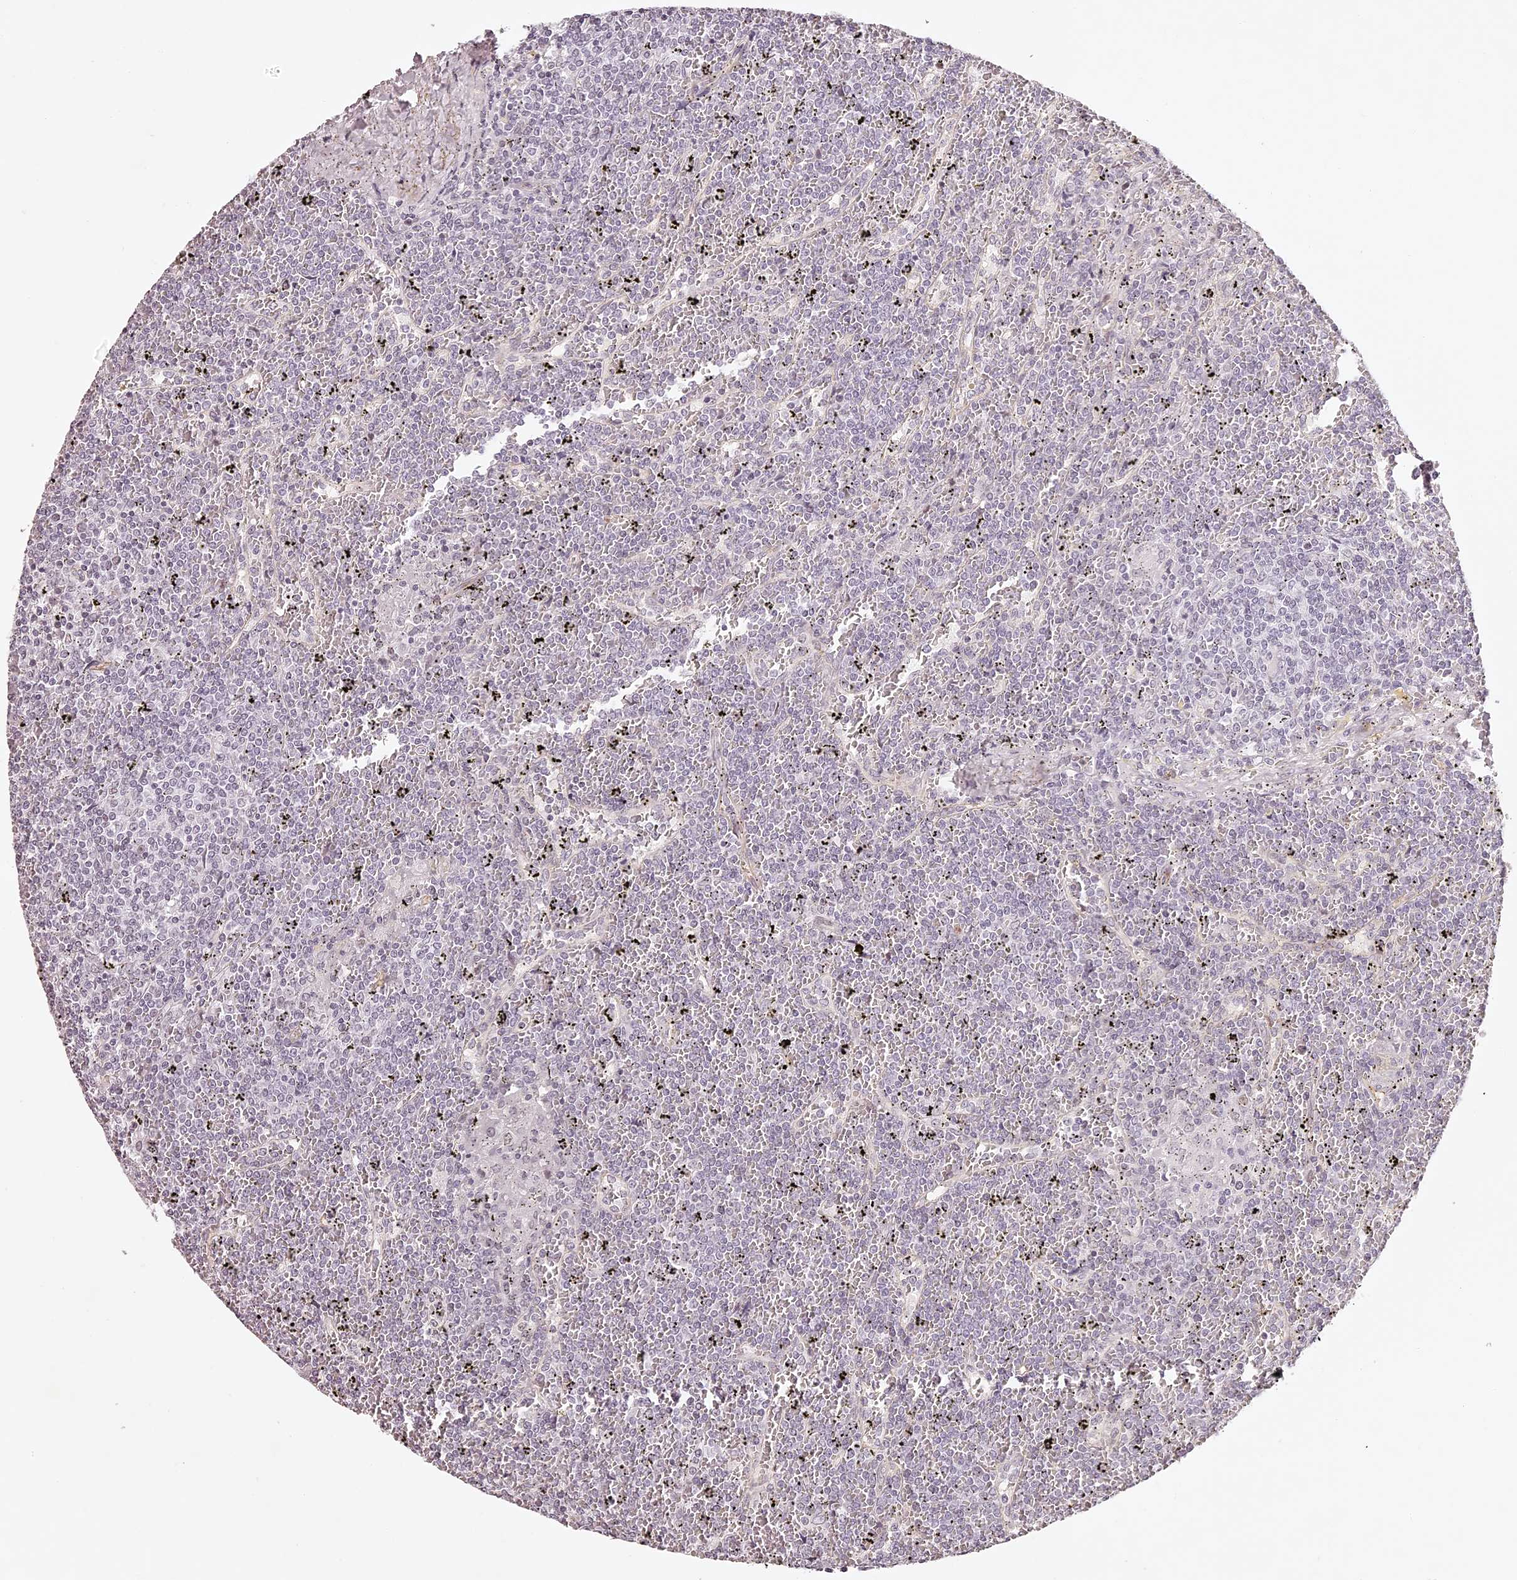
{"staining": {"intensity": "negative", "quantity": "none", "location": "none"}, "tissue": "lymphoma", "cell_type": "Tumor cells", "image_type": "cancer", "snomed": [{"axis": "morphology", "description": "Malignant lymphoma, non-Hodgkin's type, Low grade"}, {"axis": "topography", "description": "Spleen"}], "caption": "Immunohistochemical staining of human lymphoma displays no significant positivity in tumor cells.", "gene": "ELAPOR1", "patient": {"sex": "female", "age": 19}}